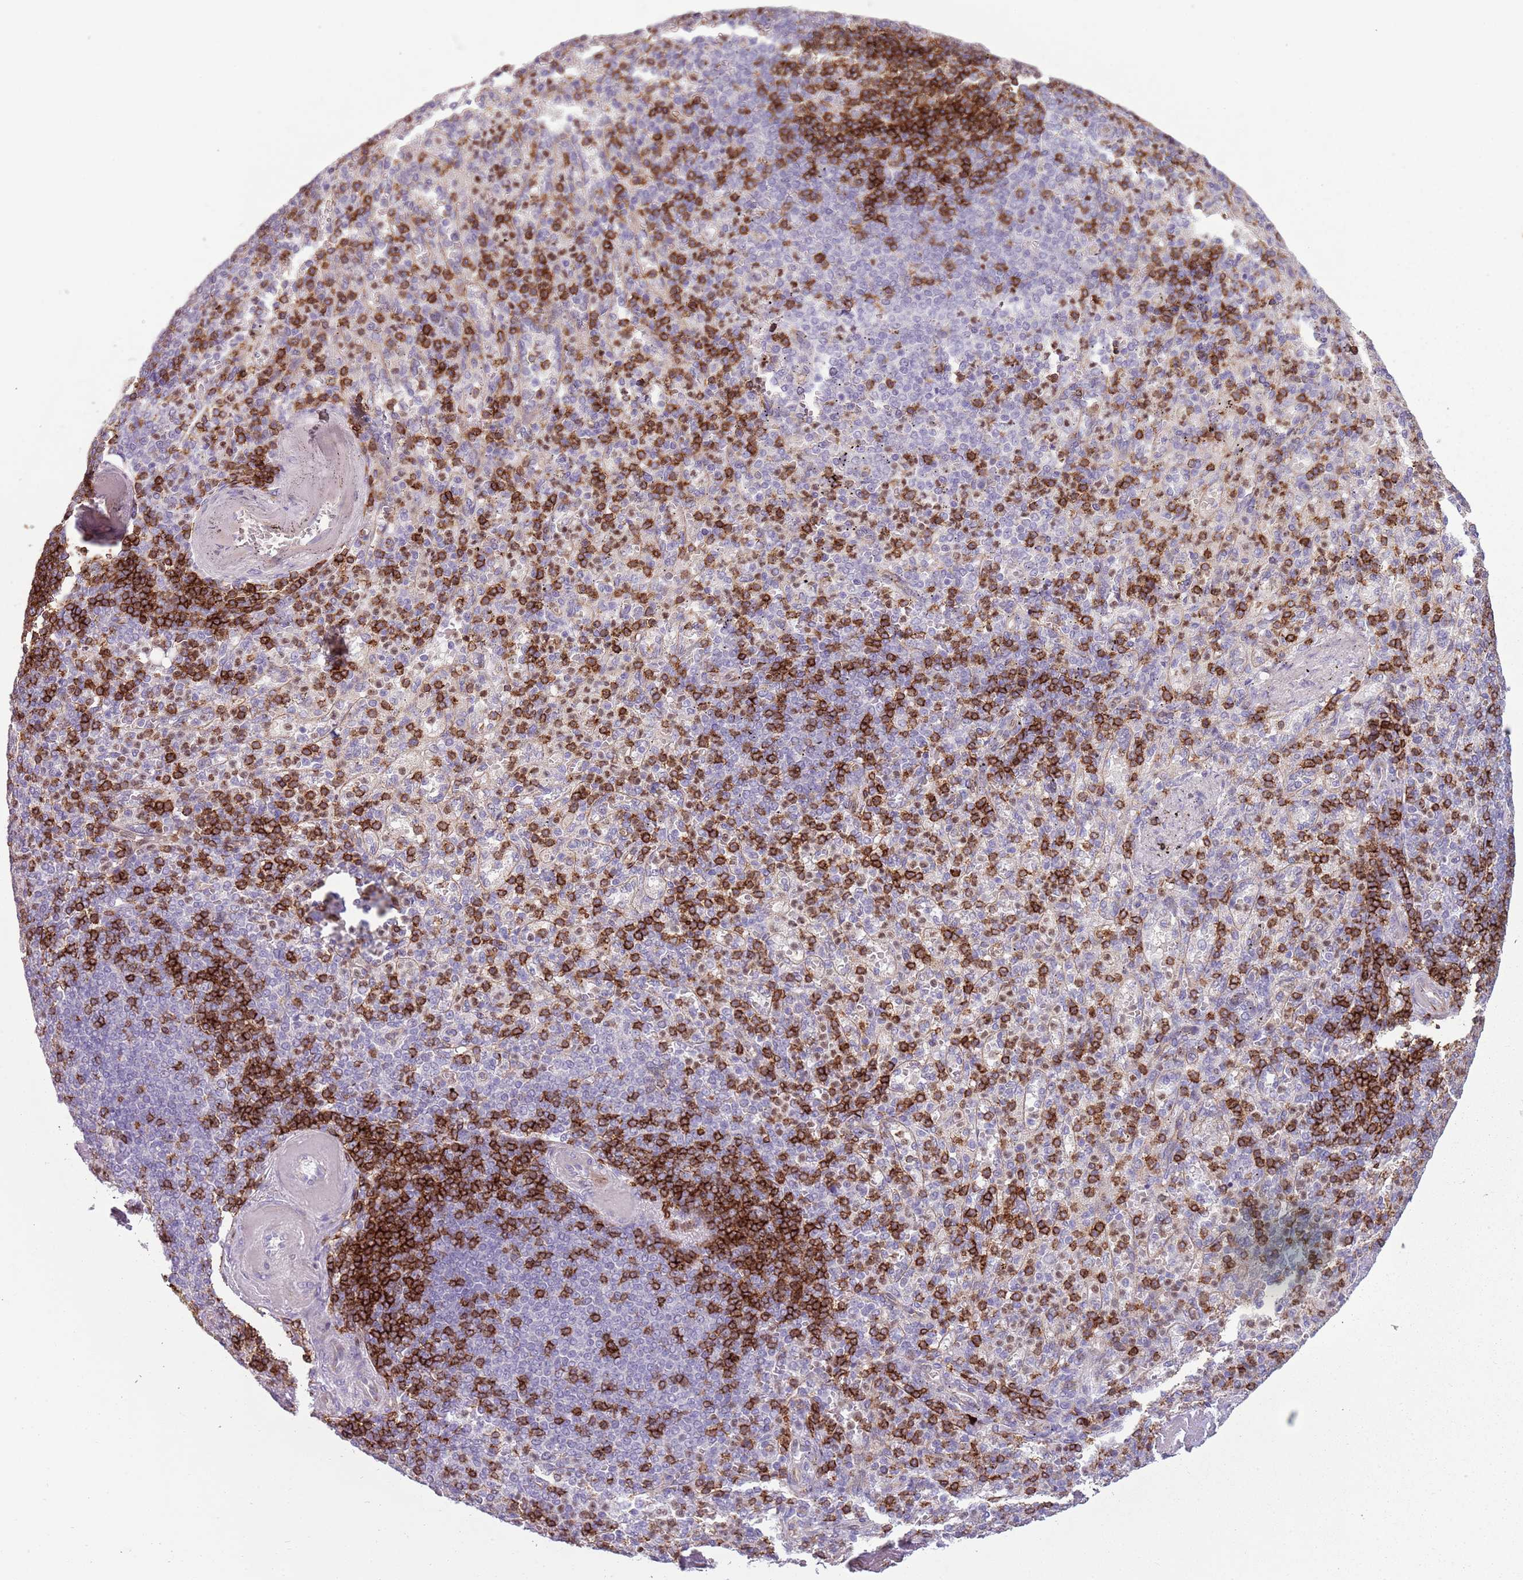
{"staining": {"intensity": "strong", "quantity": "25%-75%", "location": "cytoplasmic/membranous"}, "tissue": "spleen", "cell_type": "Cells in red pulp", "image_type": "normal", "snomed": [{"axis": "morphology", "description": "Normal tissue, NOS"}, {"axis": "topography", "description": "Spleen"}], "caption": "Protein analysis of normal spleen shows strong cytoplasmic/membranous expression in about 25%-75% of cells in red pulp. The staining was performed using DAB to visualize the protein expression in brown, while the nuclei were stained in blue with hematoxylin (Magnification: 20x).", "gene": "ZNF583", "patient": {"sex": "female", "age": 74}}